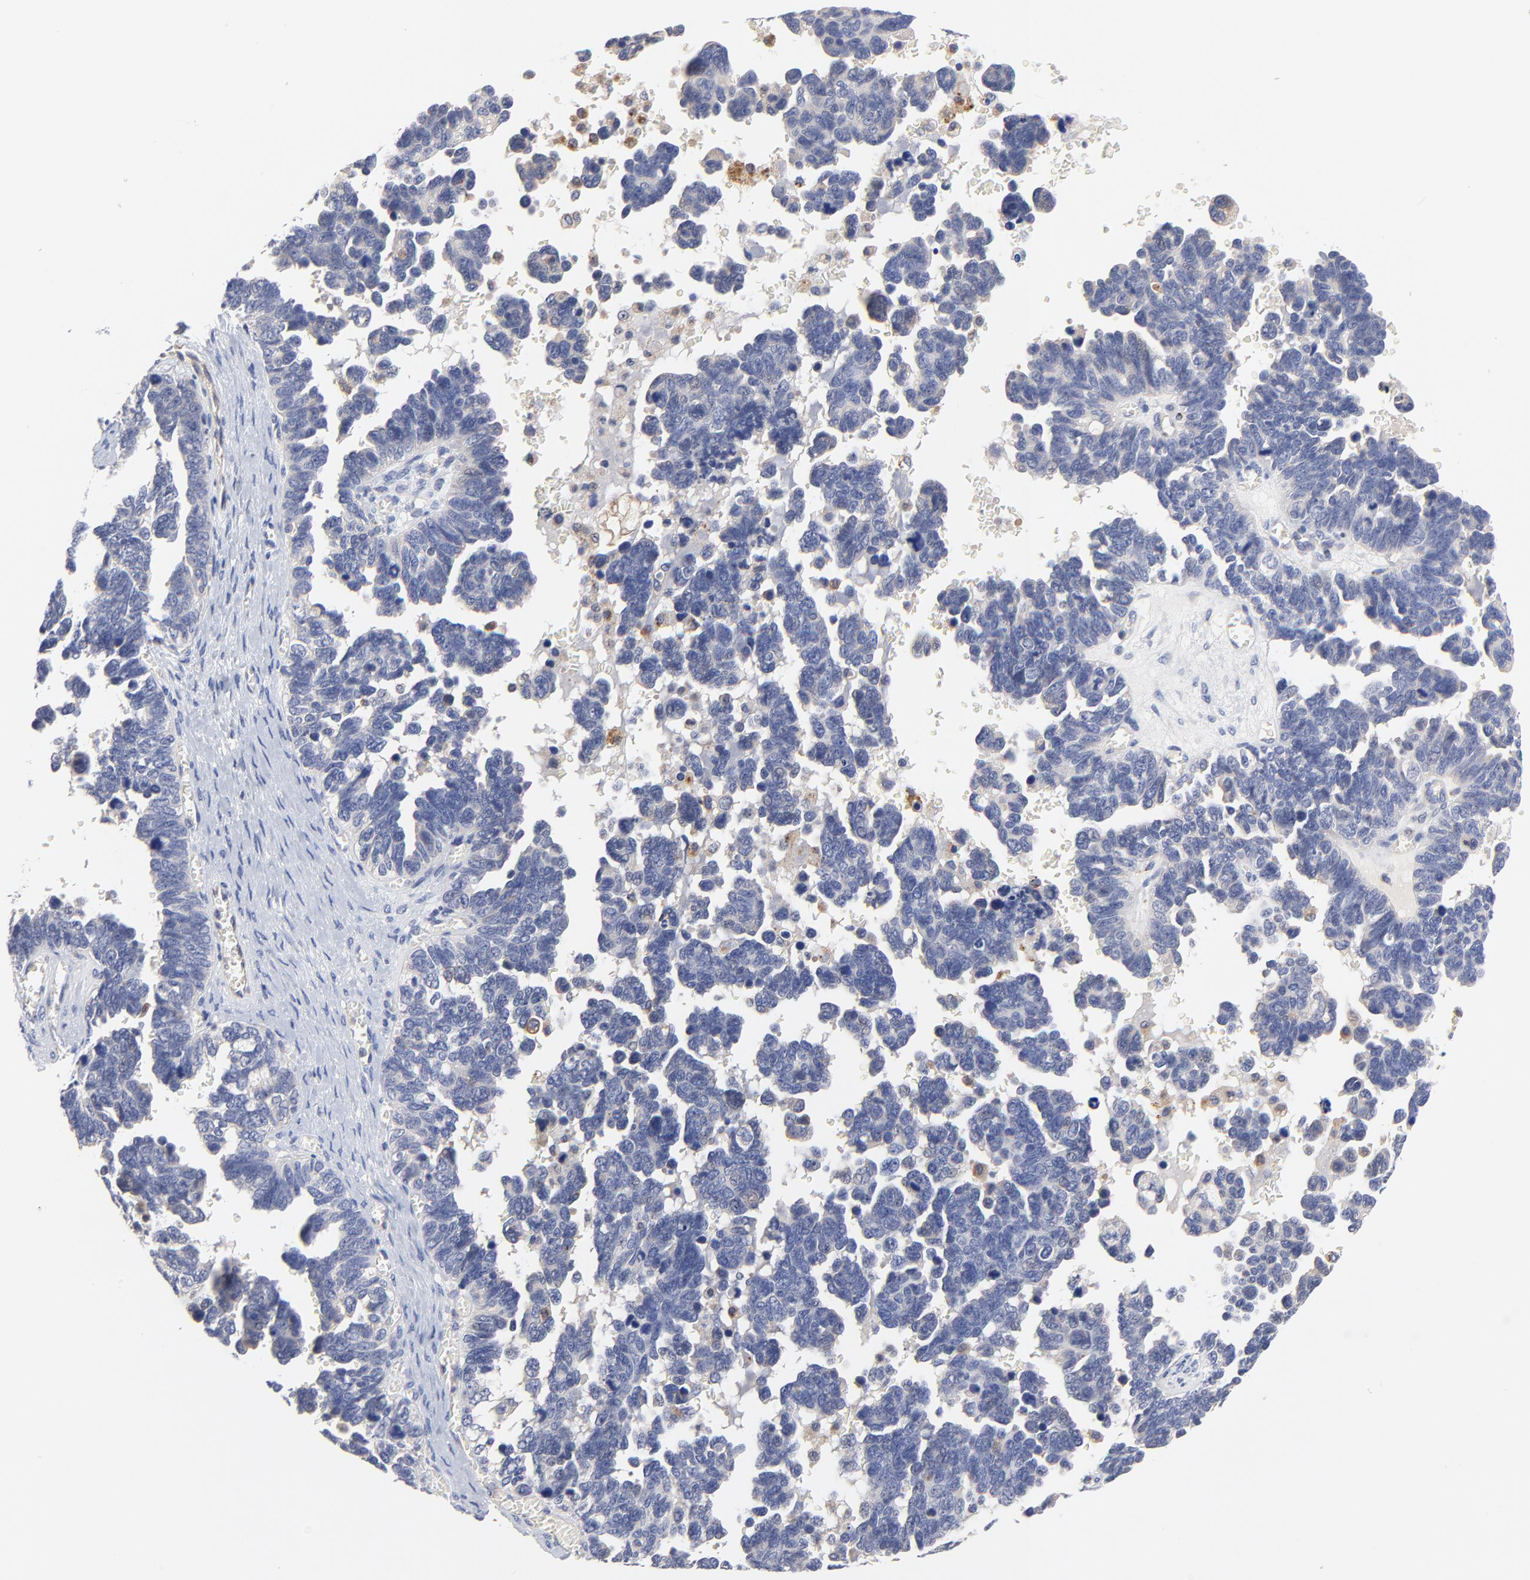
{"staining": {"intensity": "negative", "quantity": "none", "location": "none"}, "tissue": "ovarian cancer", "cell_type": "Tumor cells", "image_type": "cancer", "snomed": [{"axis": "morphology", "description": "Cystadenocarcinoma, serous, NOS"}, {"axis": "topography", "description": "Ovary"}], "caption": "DAB immunohistochemical staining of human ovarian serous cystadenocarcinoma demonstrates no significant positivity in tumor cells.", "gene": "FBXL2", "patient": {"sex": "female", "age": 69}}